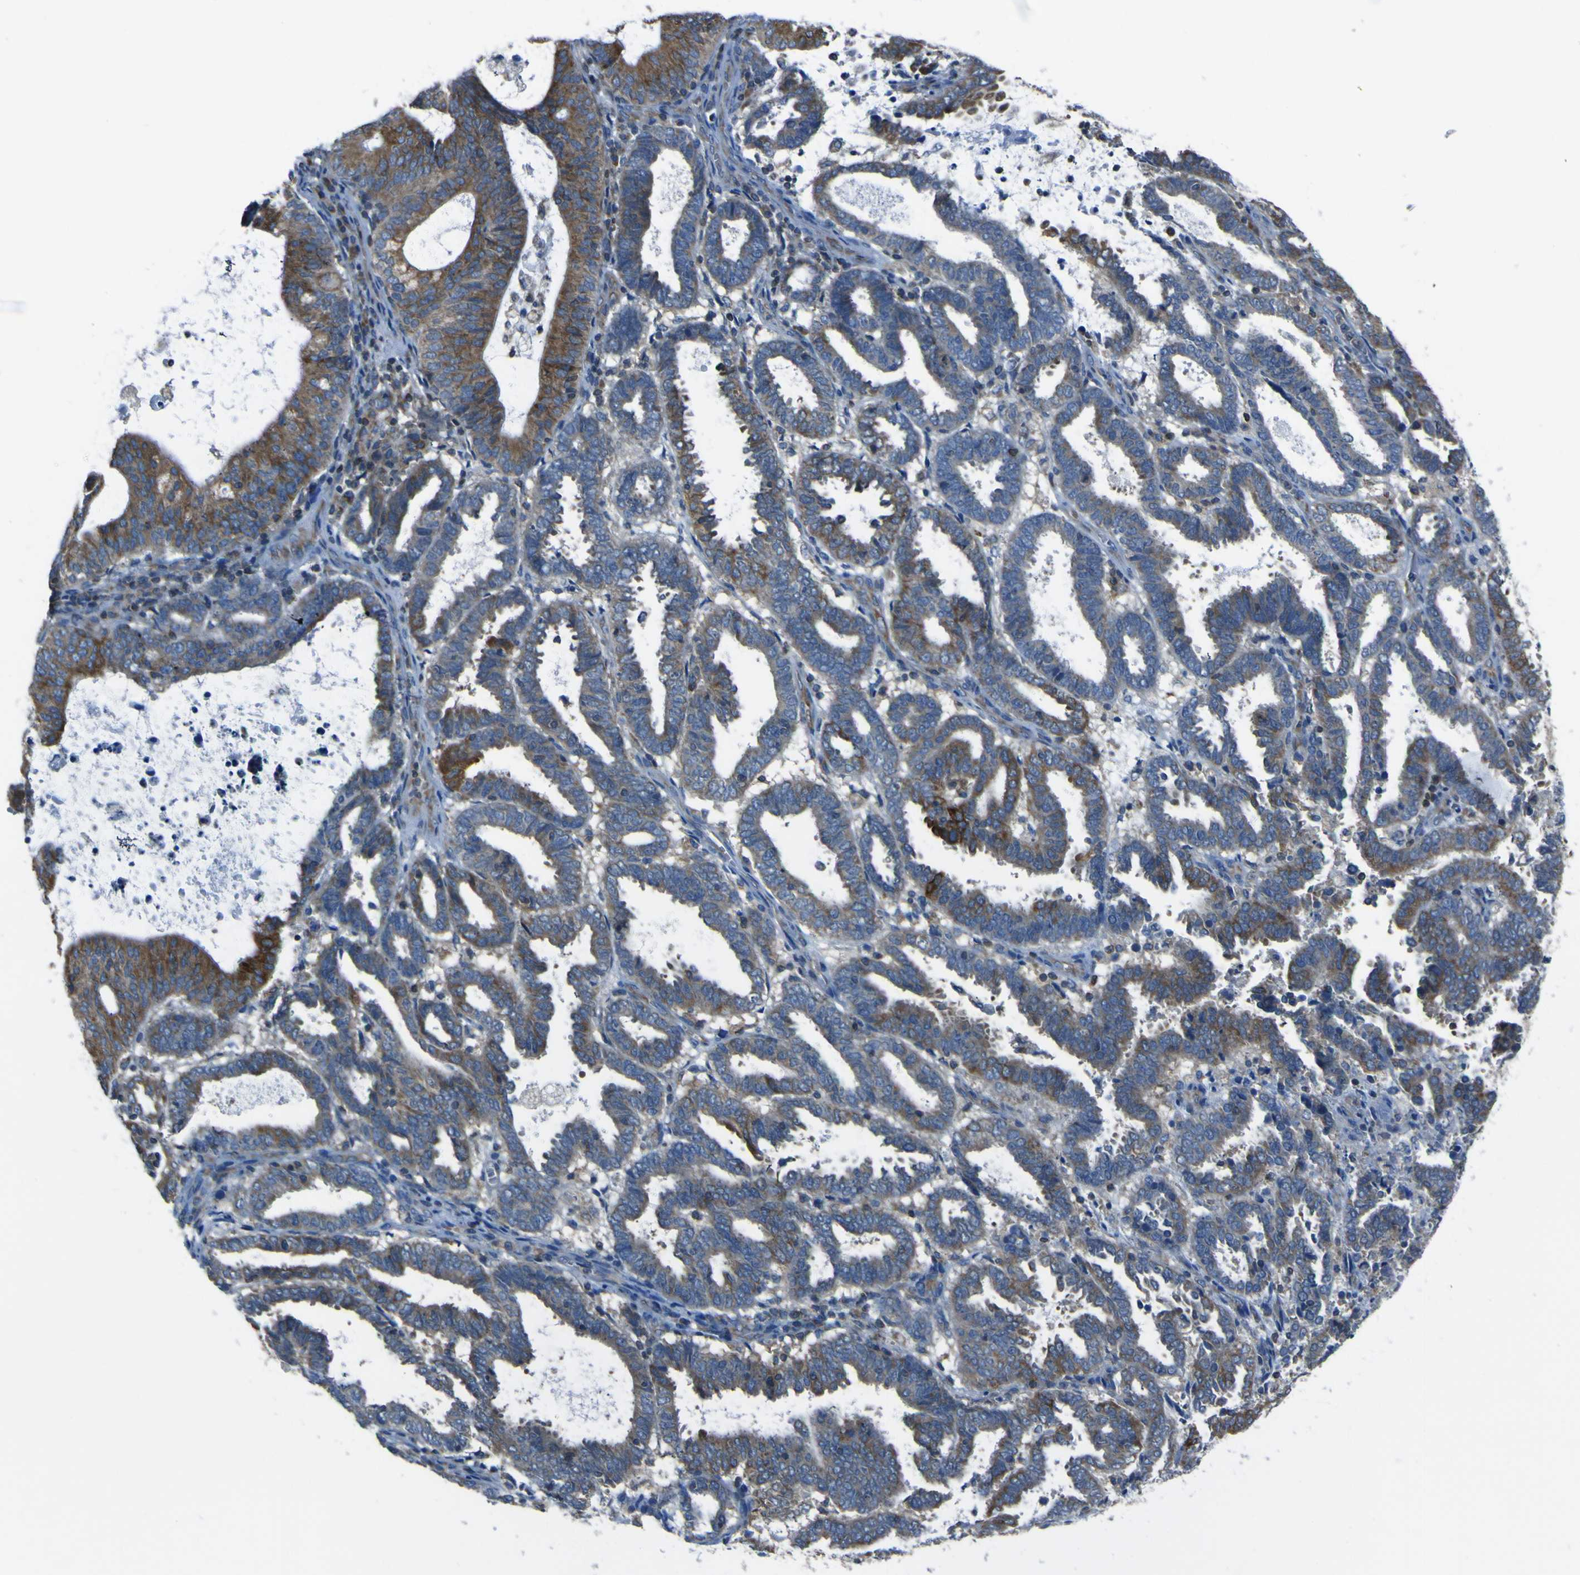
{"staining": {"intensity": "strong", "quantity": "25%-75%", "location": "cytoplasmic/membranous"}, "tissue": "endometrial cancer", "cell_type": "Tumor cells", "image_type": "cancer", "snomed": [{"axis": "morphology", "description": "Adenocarcinoma, NOS"}, {"axis": "topography", "description": "Uterus"}], "caption": "Protein analysis of endometrial adenocarcinoma tissue shows strong cytoplasmic/membranous staining in approximately 25%-75% of tumor cells.", "gene": "STIM1", "patient": {"sex": "female", "age": 83}}